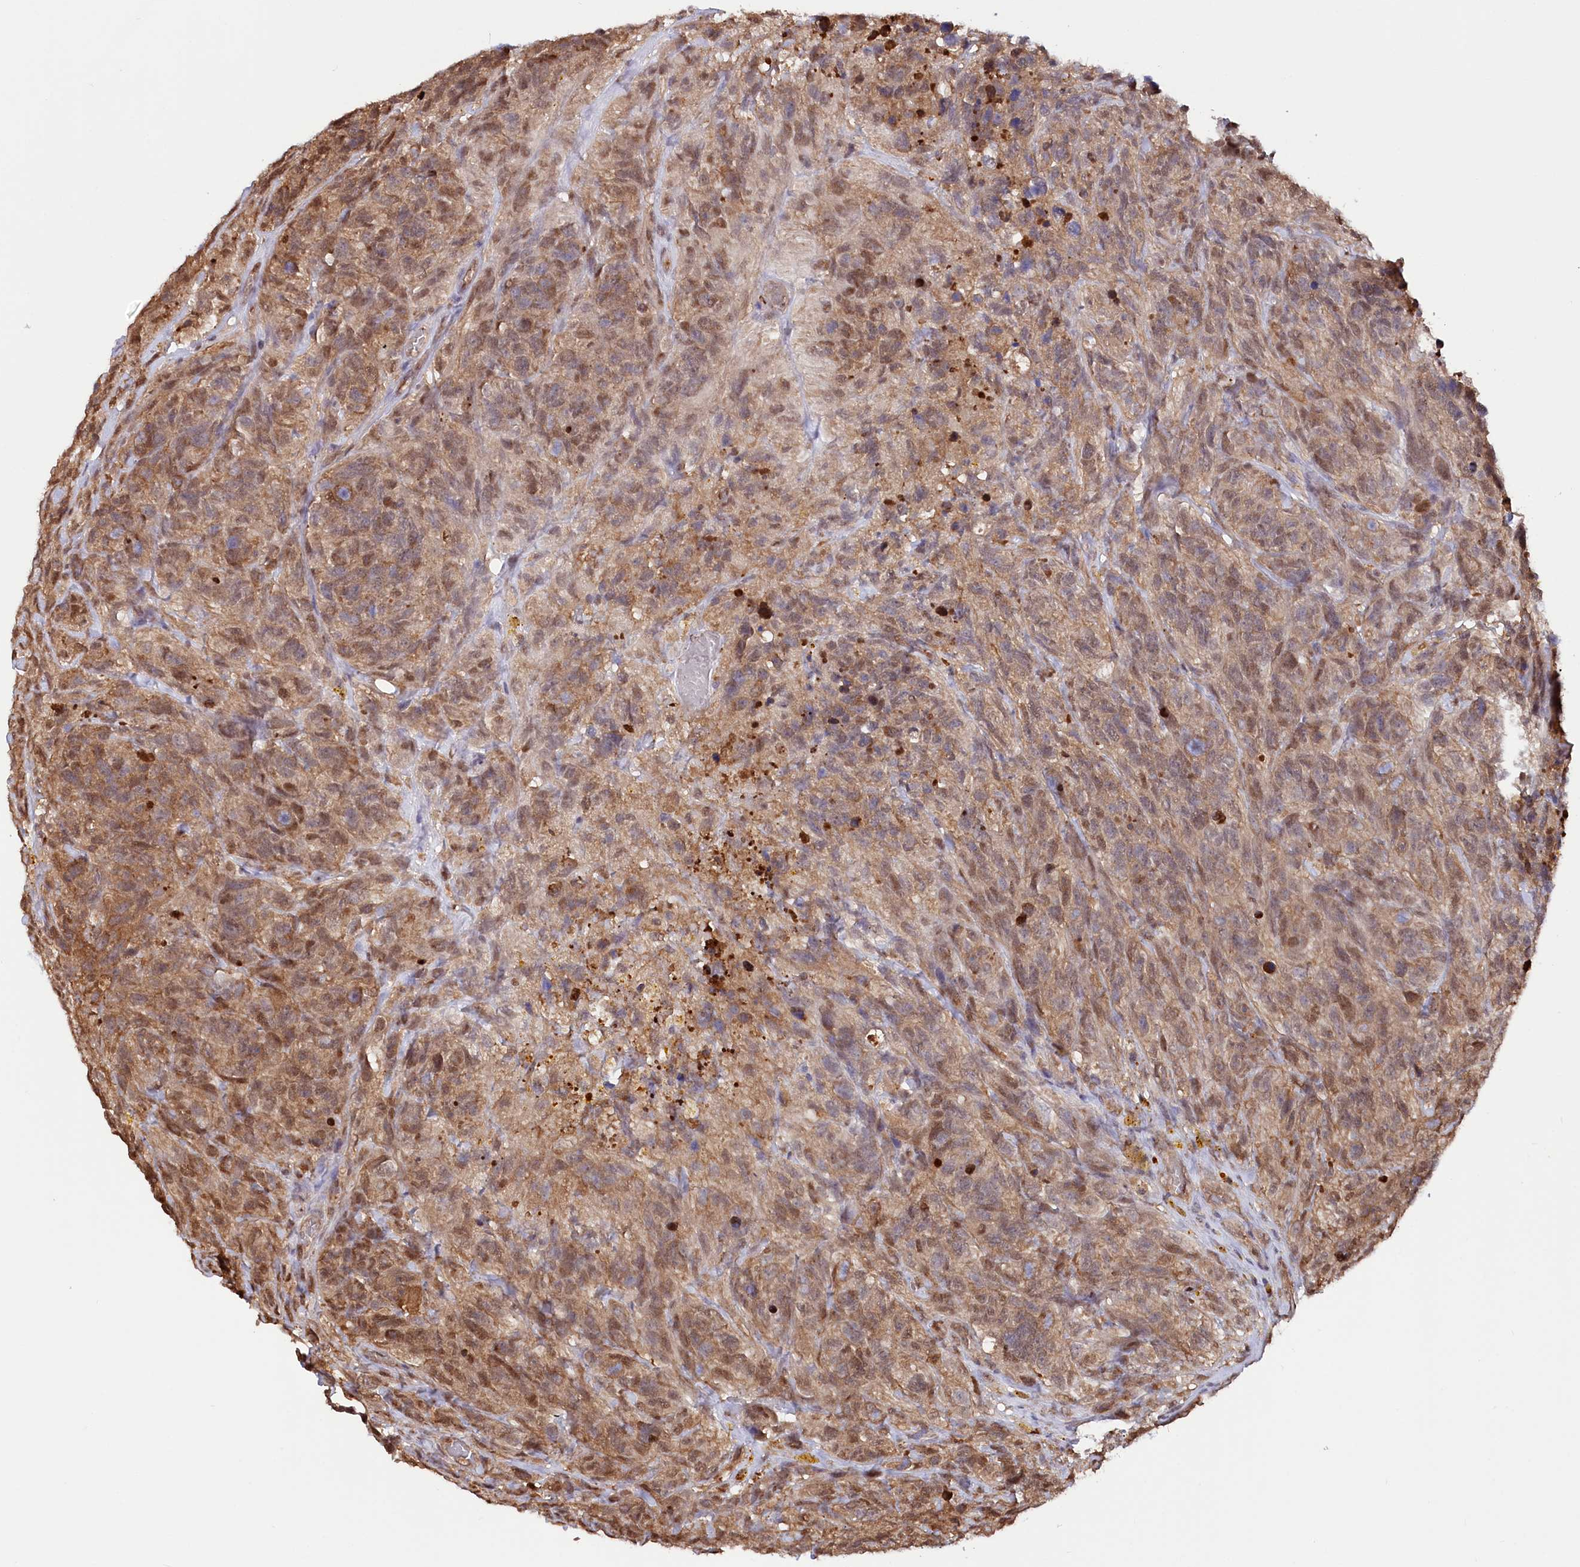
{"staining": {"intensity": "moderate", "quantity": "25%-75%", "location": "cytoplasmic/membranous,nuclear"}, "tissue": "glioma", "cell_type": "Tumor cells", "image_type": "cancer", "snomed": [{"axis": "morphology", "description": "Glioma, malignant, High grade"}, {"axis": "topography", "description": "Brain"}], "caption": "IHC (DAB (3,3'-diaminobenzidine)) staining of human high-grade glioma (malignant) reveals moderate cytoplasmic/membranous and nuclear protein positivity in approximately 25%-75% of tumor cells.", "gene": "PSMA1", "patient": {"sex": "male", "age": 69}}